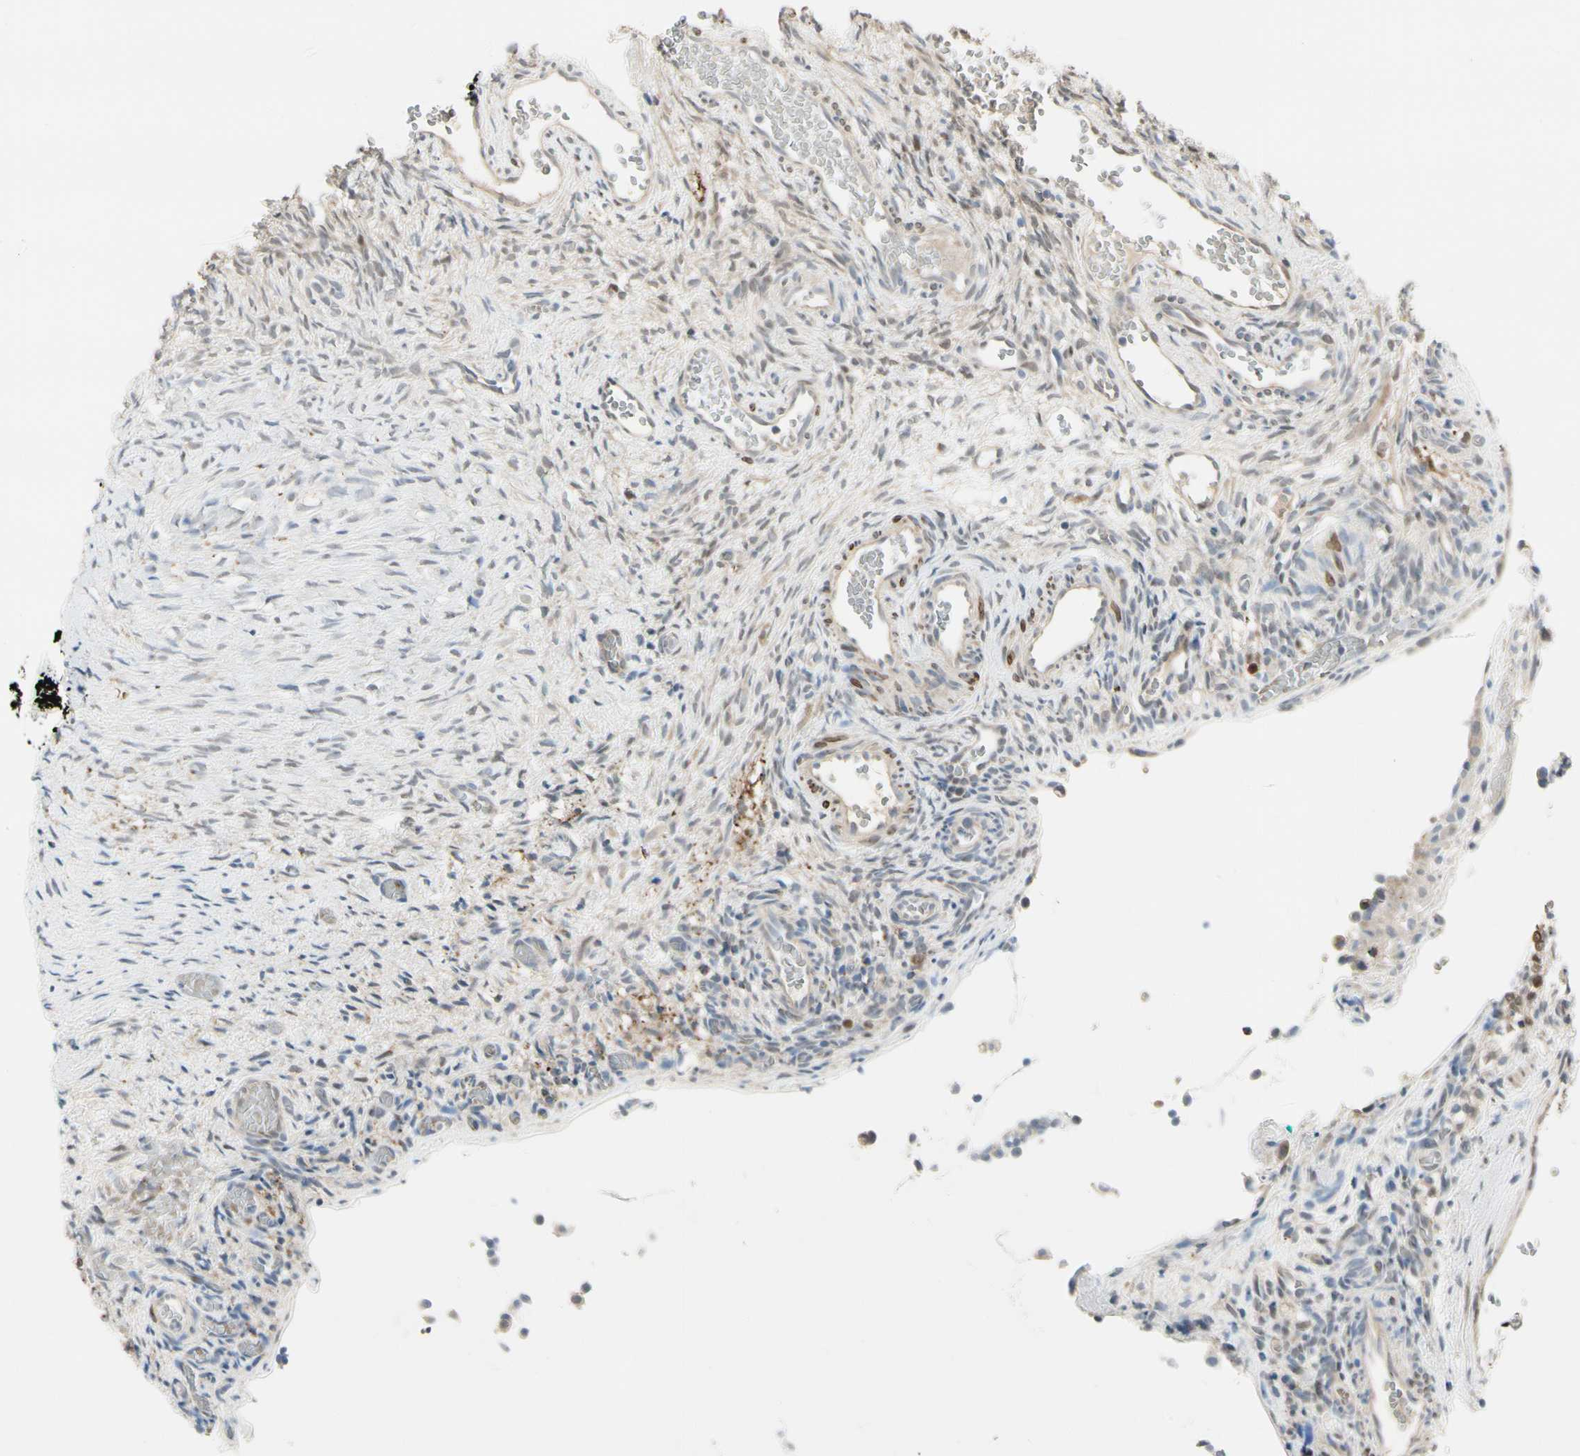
{"staining": {"intensity": "weak", "quantity": "25%-75%", "location": "cytoplasmic/membranous,nuclear"}, "tissue": "ovary", "cell_type": "Ovarian stroma cells", "image_type": "normal", "snomed": [{"axis": "morphology", "description": "Normal tissue, NOS"}, {"axis": "topography", "description": "Ovary"}], "caption": "A brown stain highlights weak cytoplasmic/membranous,nuclear expression of a protein in ovarian stroma cells of benign human ovary.", "gene": "EVC", "patient": {"sex": "female", "age": 35}}